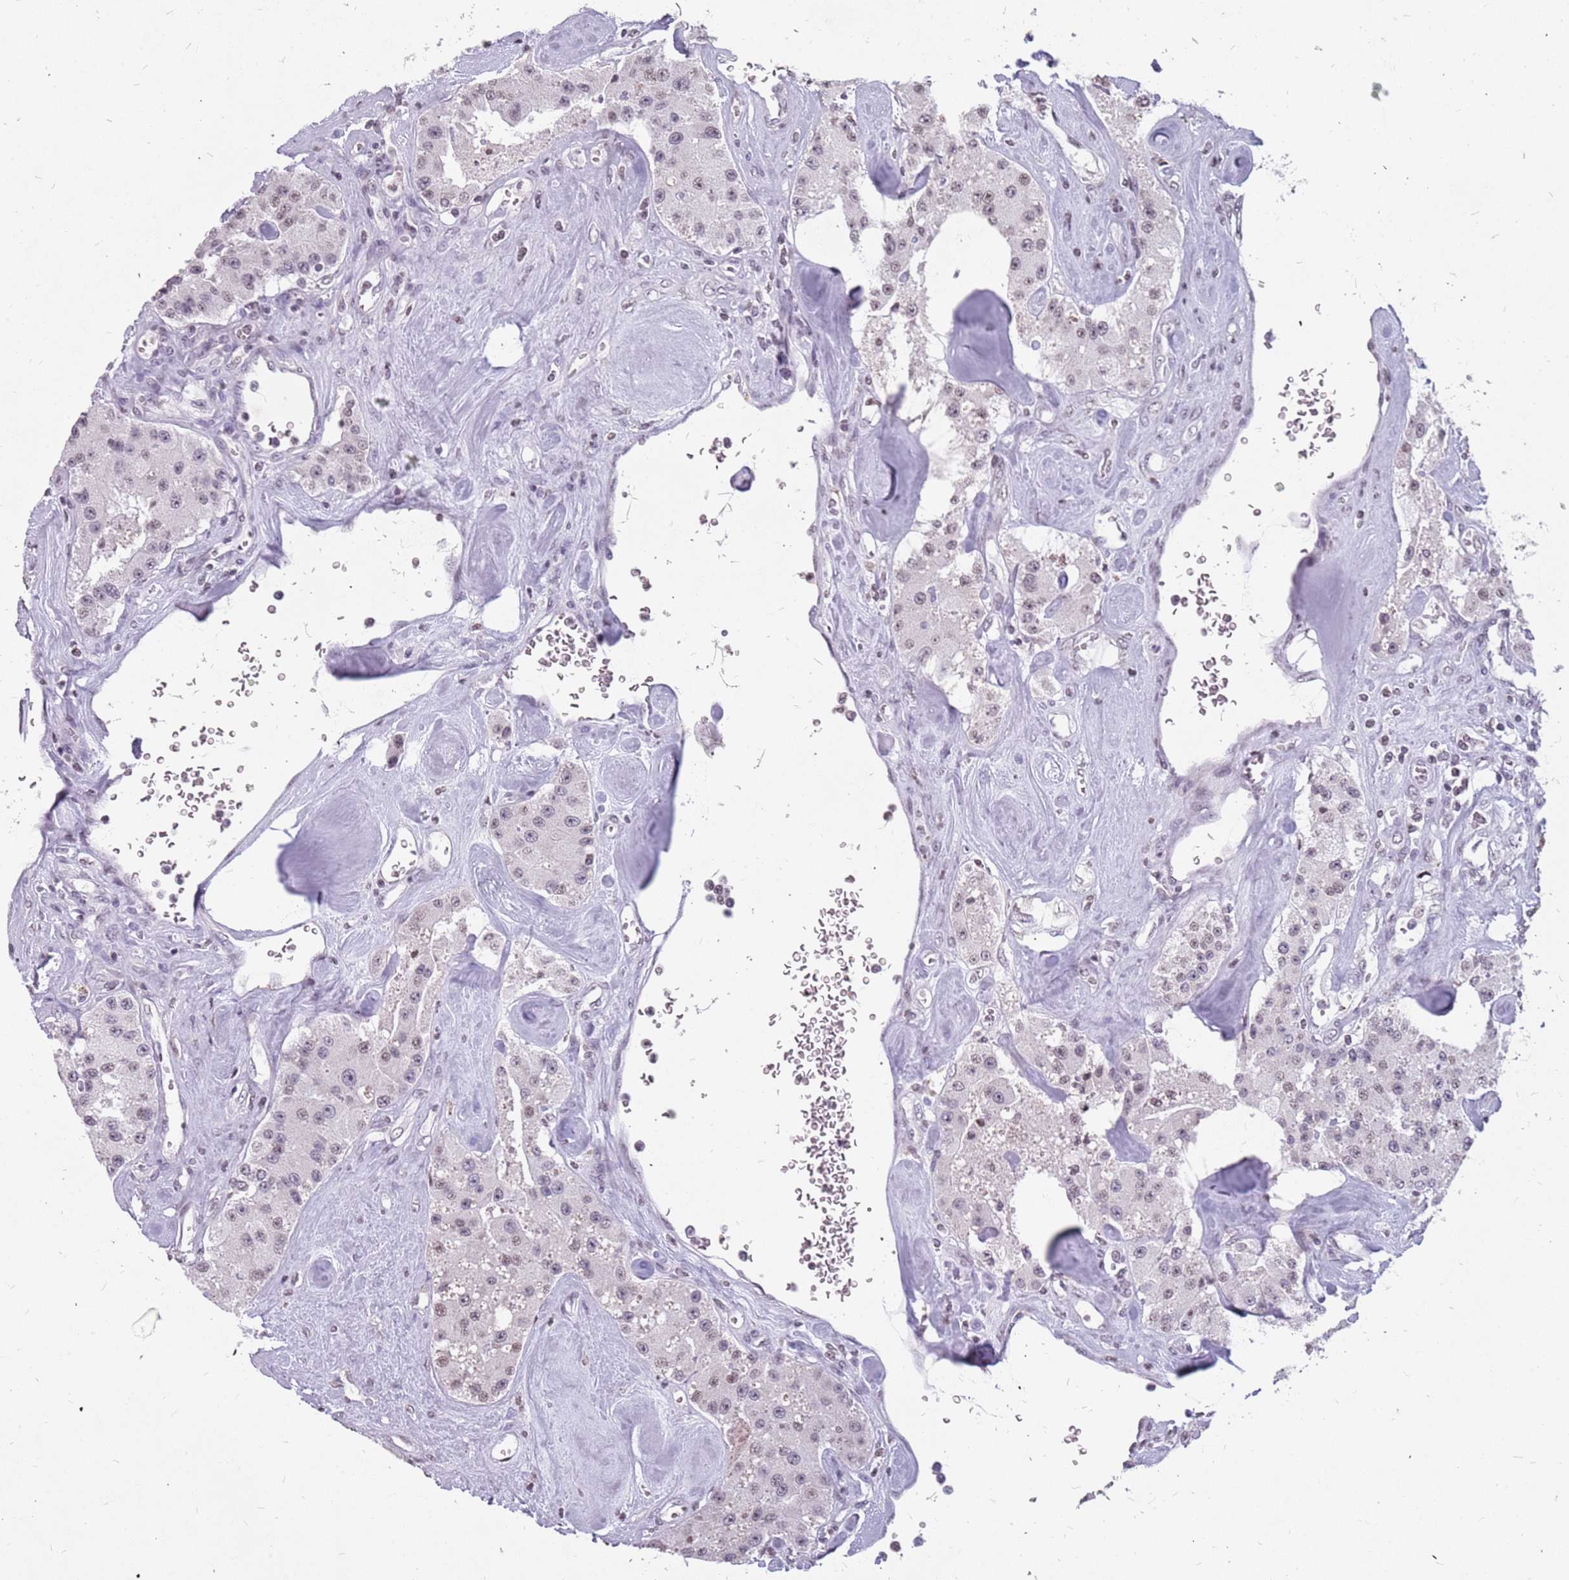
{"staining": {"intensity": "negative", "quantity": "none", "location": "none"}, "tissue": "carcinoid", "cell_type": "Tumor cells", "image_type": "cancer", "snomed": [{"axis": "morphology", "description": "Carcinoid, malignant, NOS"}, {"axis": "topography", "description": "Pancreas"}], "caption": "Immunohistochemistry photomicrograph of carcinoid stained for a protein (brown), which shows no staining in tumor cells.", "gene": "NEK6", "patient": {"sex": "male", "age": 41}}